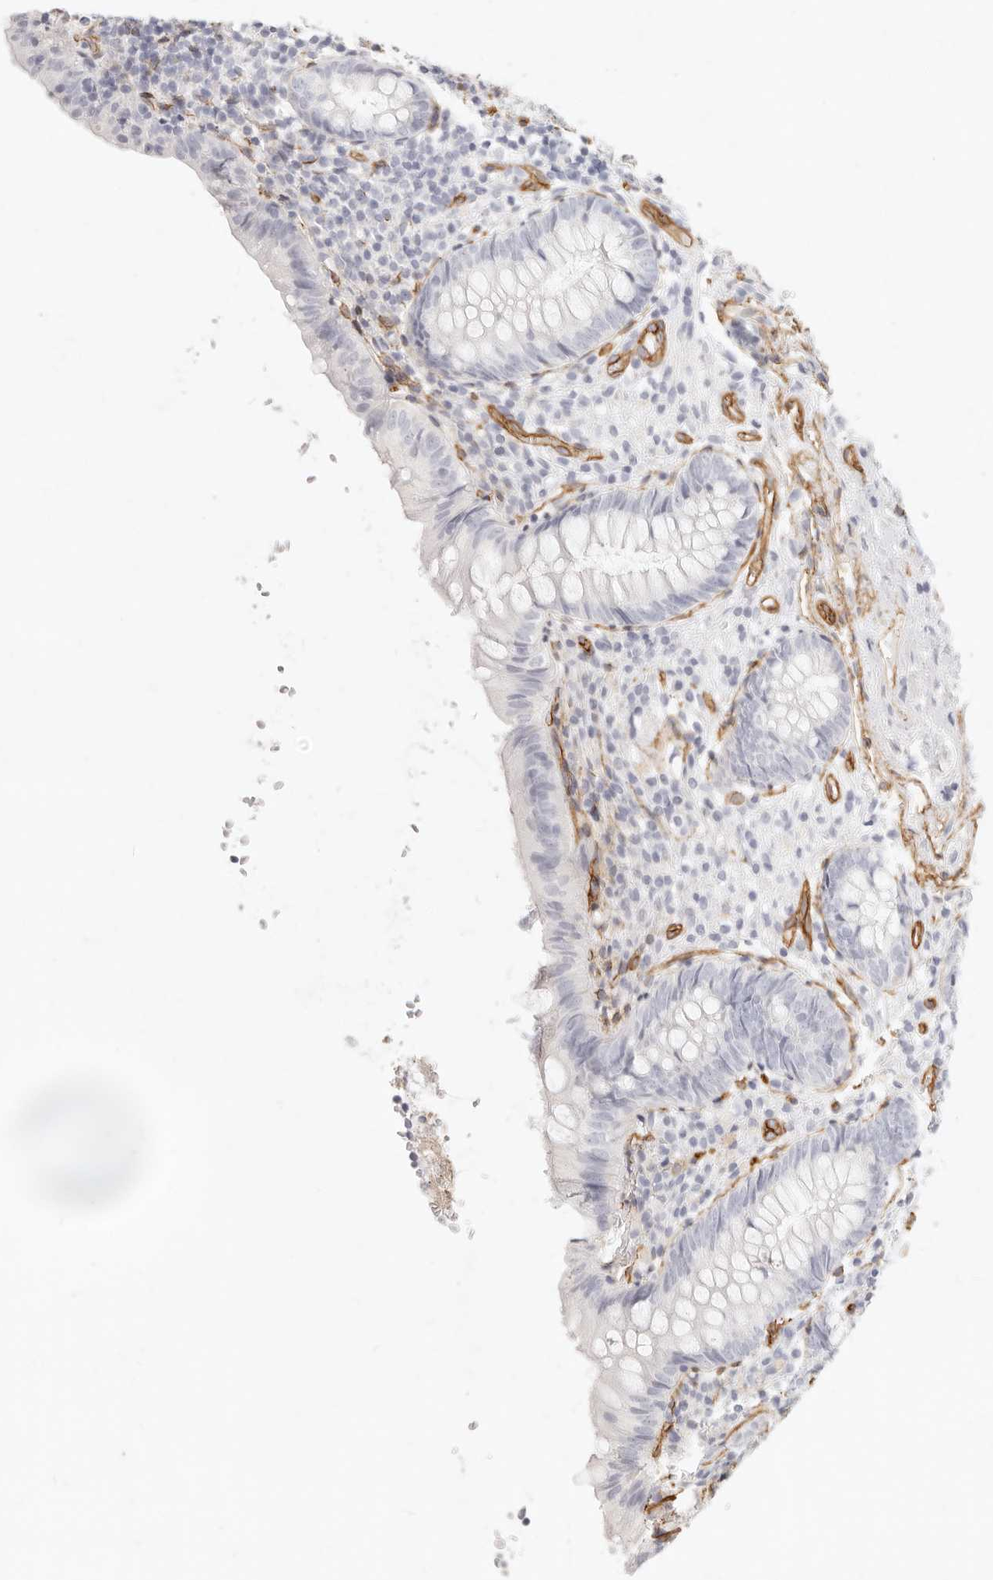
{"staining": {"intensity": "negative", "quantity": "none", "location": "none"}, "tissue": "appendix", "cell_type": "Glandular cells", "image_type": "normal", "snomed": [{"axis": "morphology", "description": "Normal tissue, NOS"}, {"axis": "topography", "description": "Appendix"}], "caption": "This is an immunohistochemistry (IHC) histopathology image of benign human appendix. There is no staining in glandular cells.", "gene": "NUS1", "patient": {"sex": "male", "age": 8}}